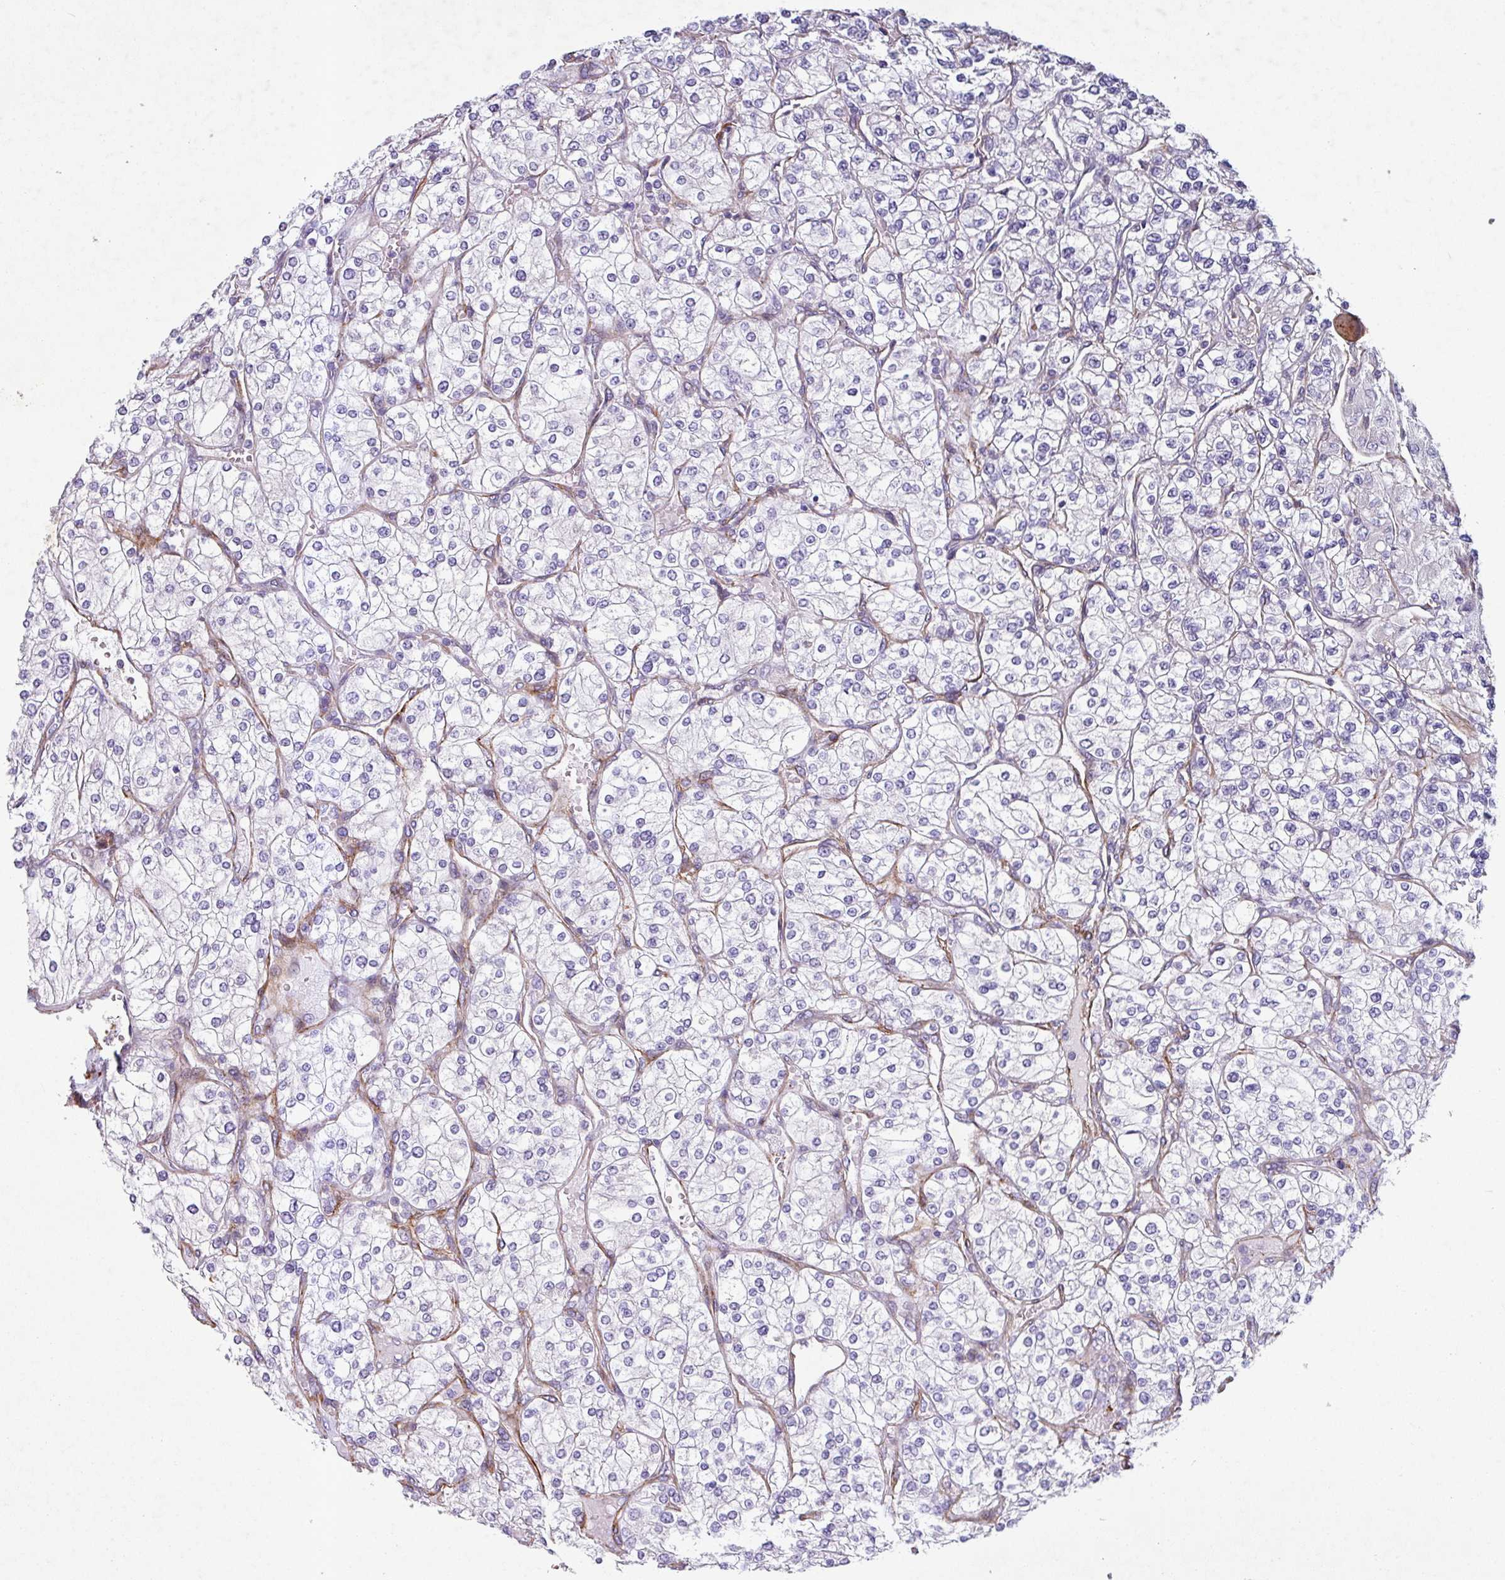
{"staining": {"intensity": "negative", "quantity": "none", "location": "none"}, "tissue": "renal cancer", "cell_type": "Tumor cells", "image_type": "cancer", "snomed": [{"axis": "morphology", "description": "Adenocarcinoma, NOS"}, {"axis": "topography", "description": "Kidney"}], "caption": "The histopathology image shows no significant expression in tumor cells of renal adenocarcinoma.", "gene": "ATP2C2", "patient": {"sex": "male", "age": 80}}